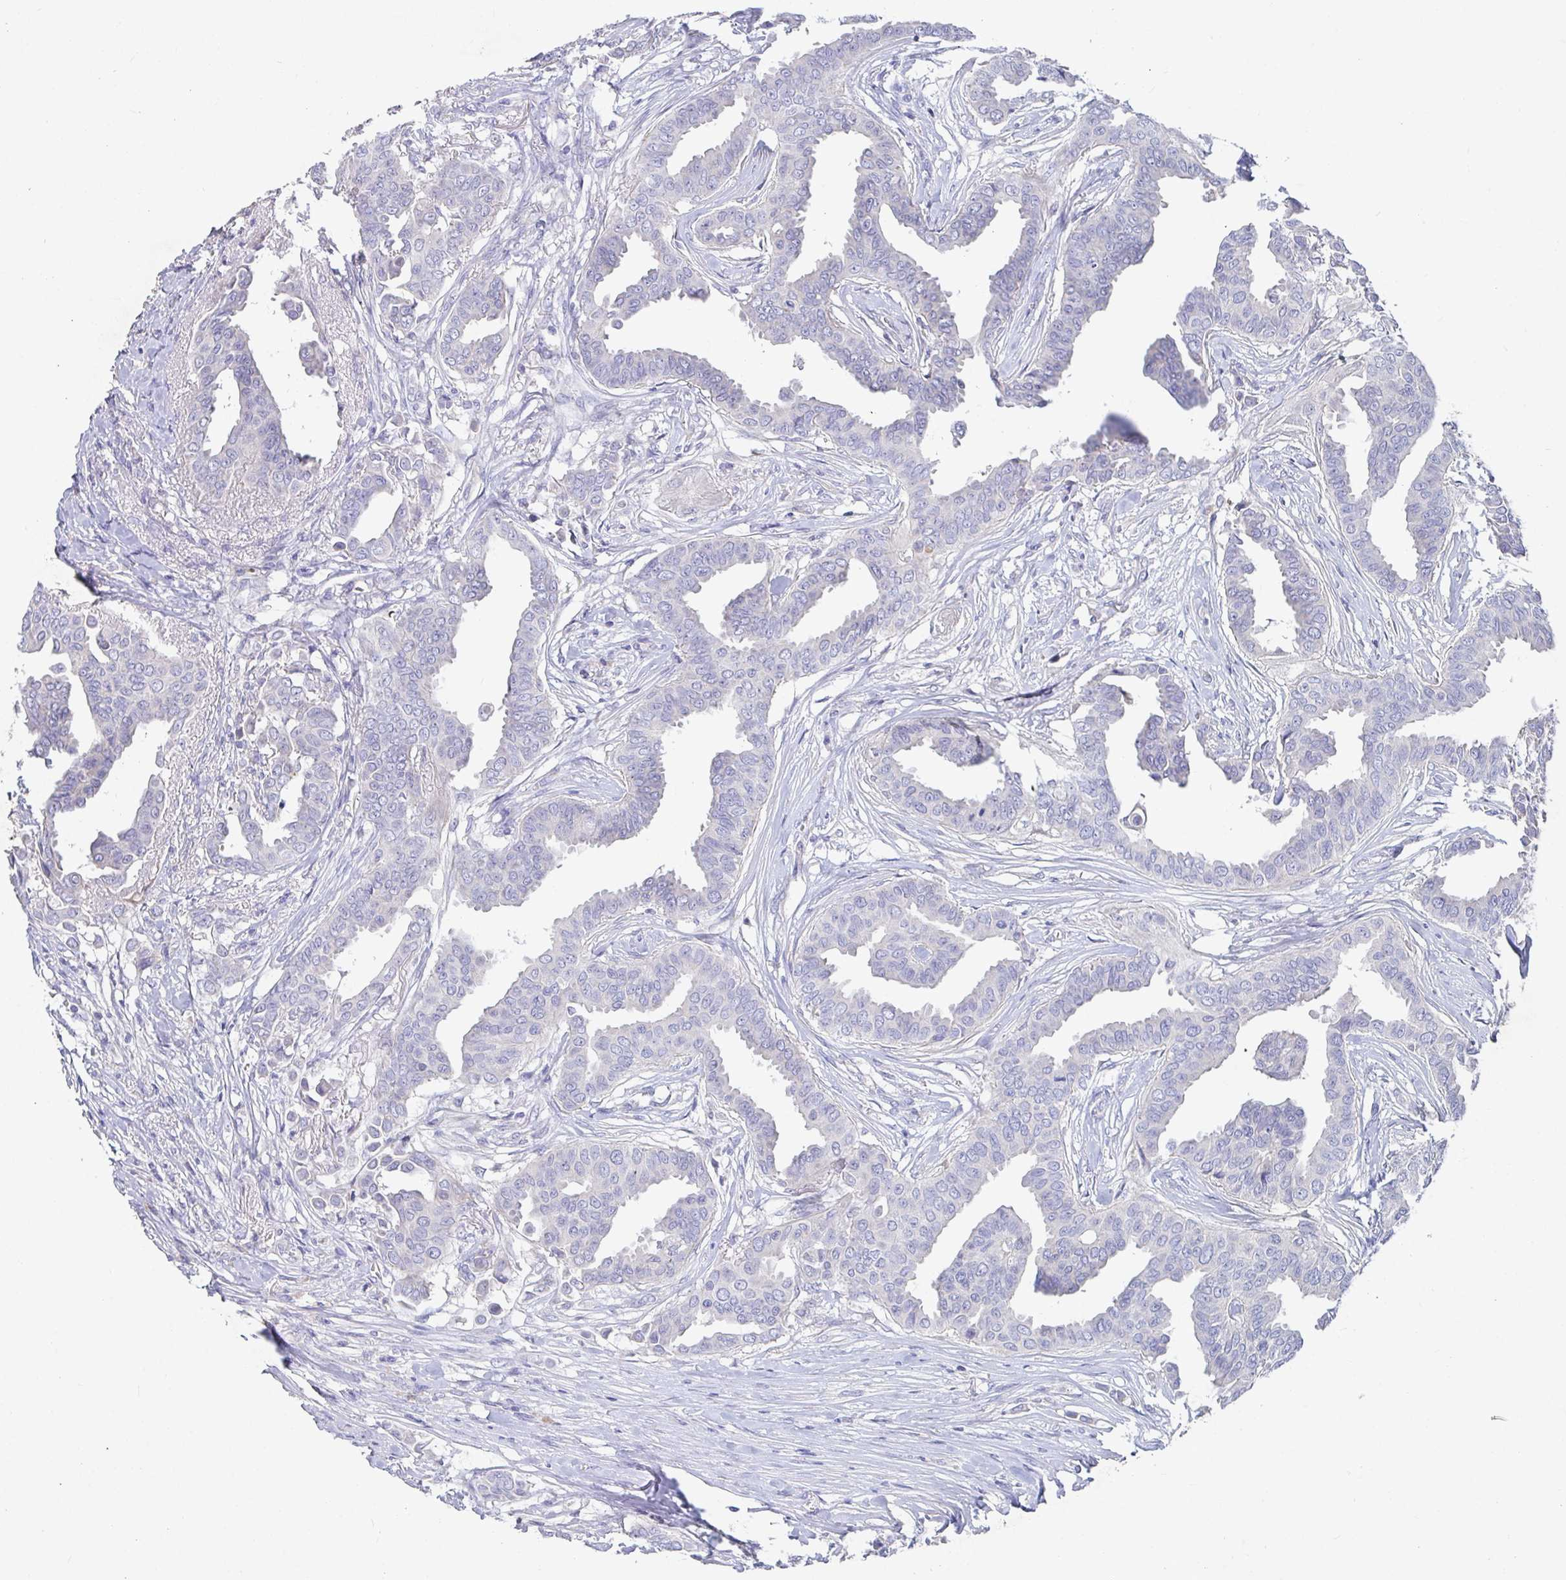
{"staining": {"intensity": "negative", "quantity": "none", "location": "none"}, "tissue": "breast cancer", "cell_type": "Tumor cells", "image_type": "cancer", "snomed": [{"axis": "morphology", "description": "Duct carcinoma"}, {"axis": "topography", "description": "Breast"}], "caption": "Image shows no protein positivity in tumor cells of intraductal carcinoma (breast) tissue.", "gene": "ZNF561", "patient": {"sex": "female", "age": 45}}